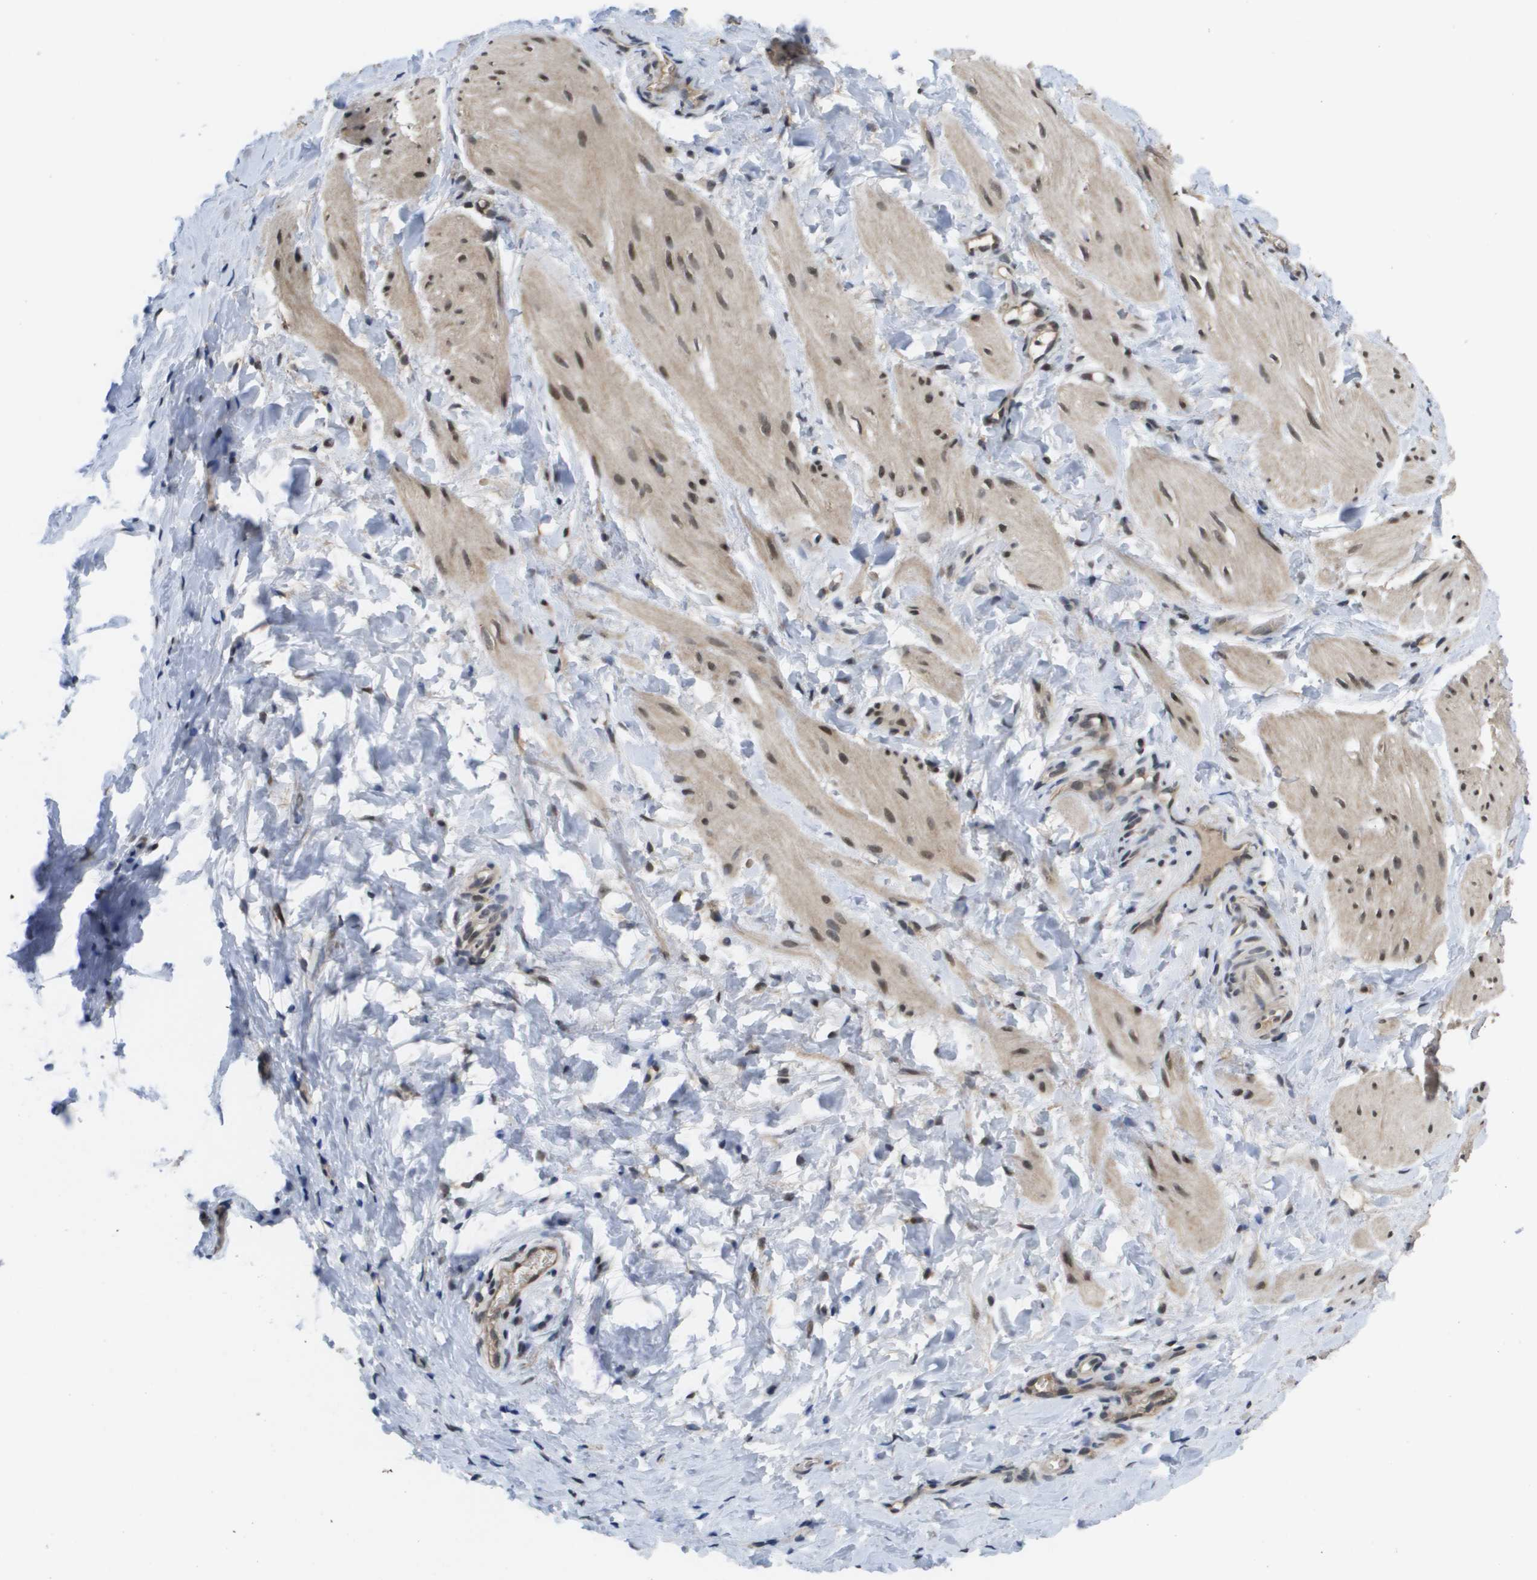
{"staining": {"intensity": "moderate", "quantity": ">75%", "location": "cytoplasmic/membranous,nuclear"}, "tissue": "smooth muscle", "cell_type": "Smooth muscle cells", "image_type": "normal", "snomed": [{"axis": "morphology", "description": "Normal tissue, NOS"}, {"axis": "topography", "description": "Smooth muscle"}], "caption": "The histopathology image displays staining of normal smooth muscle, revealing moderate cytoplasmic/membranous,nuclear protein staining (brown color) within smooth muscle cells. (IHC, brightfield microscopy, high magnification).", "gene": "AMBRA1", "patient": {"sex": "male", "age": 16}}